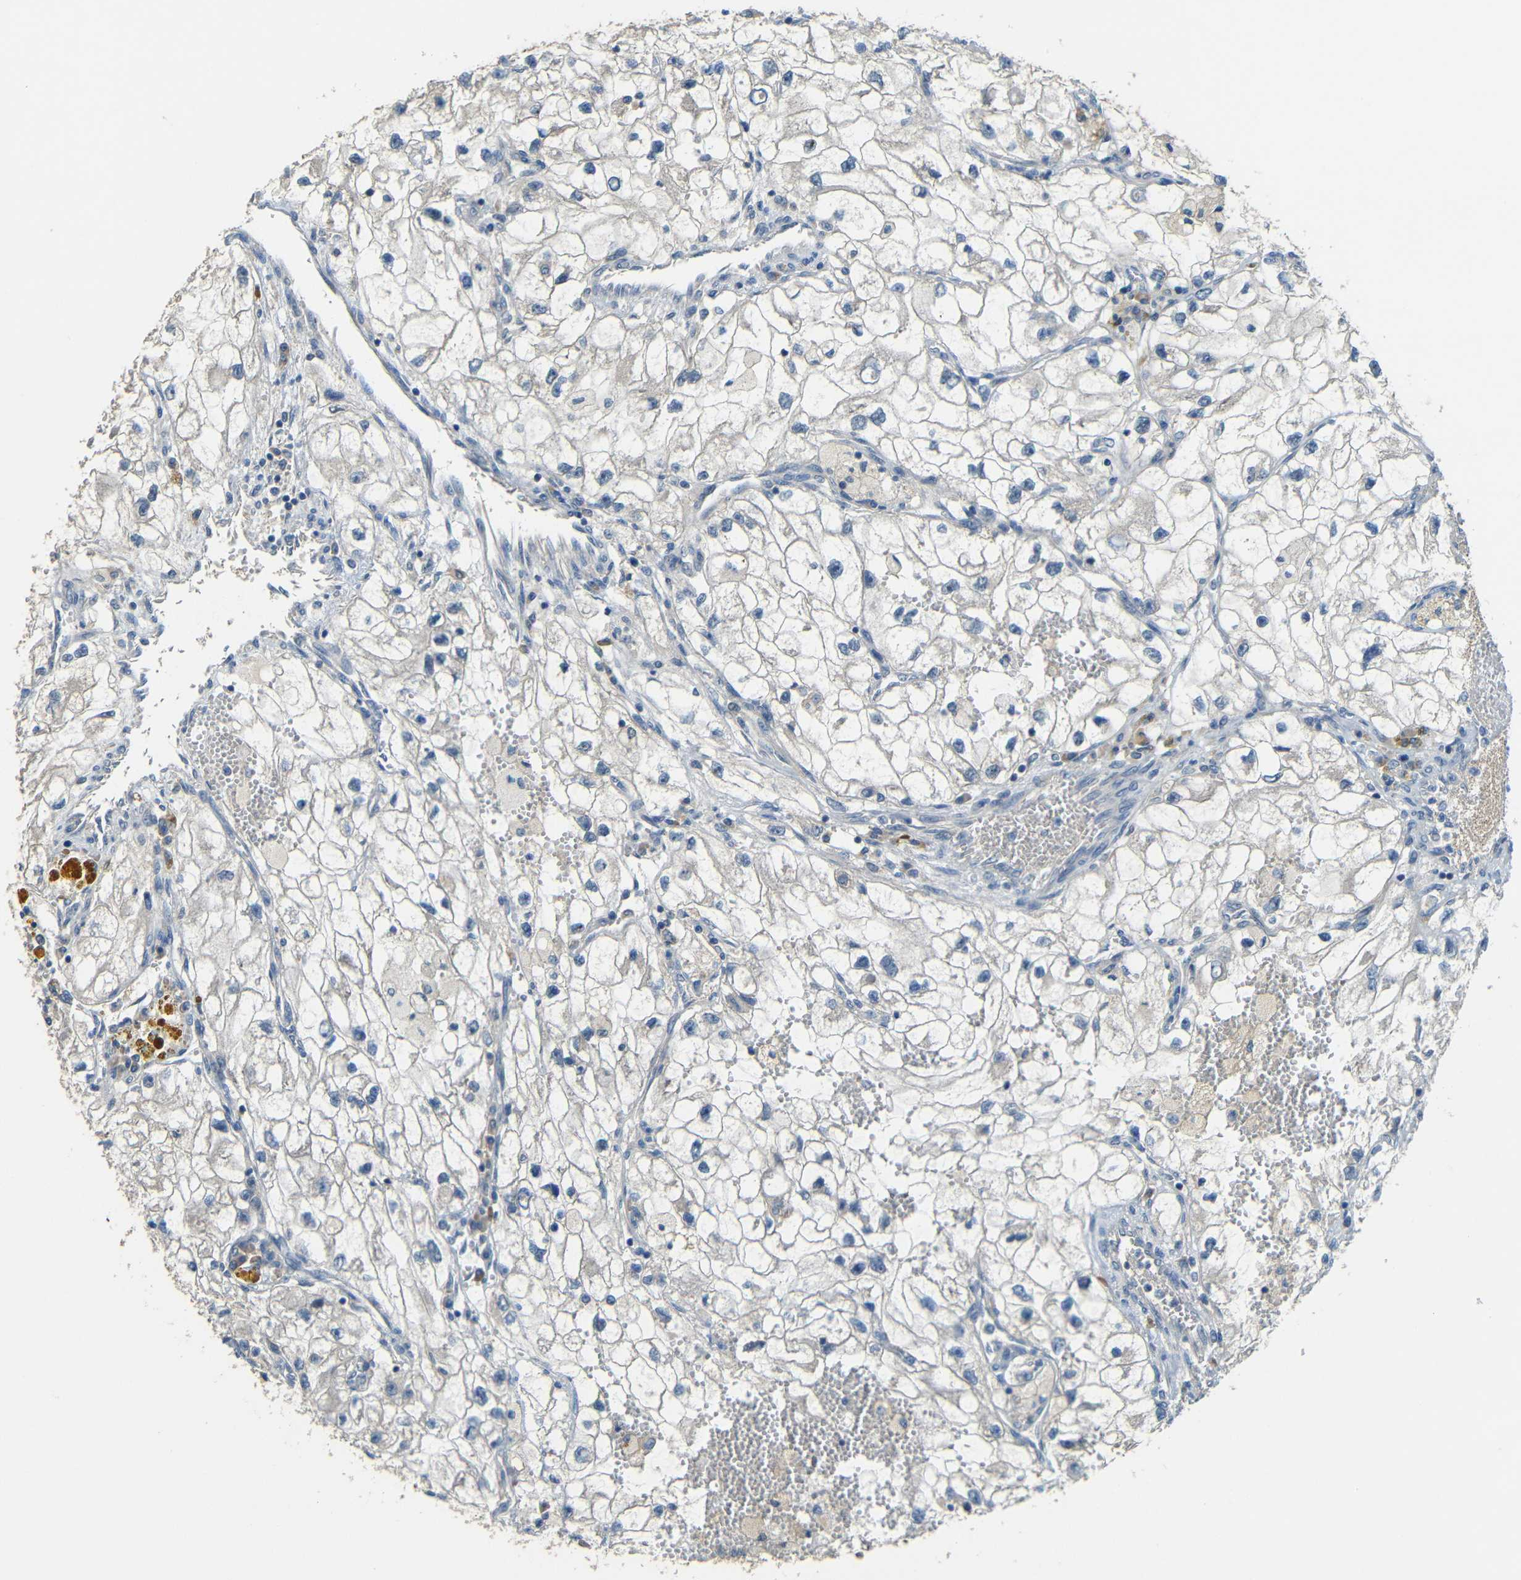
{"staining": {"intensity": "negative", "quantity": "none", "location": "none"}, "tissue": "renal cancer", "cell_type": "Tumor cells", "image_type": "cancer", "snomed": [{"axis": "morphology", "description": "Adenocarcinoma, NOS"}, {"axis": "topography", "description": "Kidney"}], "caption": "Adenocarcinoma (renal) was stained to show a protein in brown. There is no significant staining in tumor cells. The staining was performed using DAB (3,3'-diaminobenzidine) to visualize the protein expression in brown, while the nuclei were stained in blue with hematoxylin (Magnification: 20x).", "gene": "FNDC3A", "patient": {"sex": "female", "age": 70}}